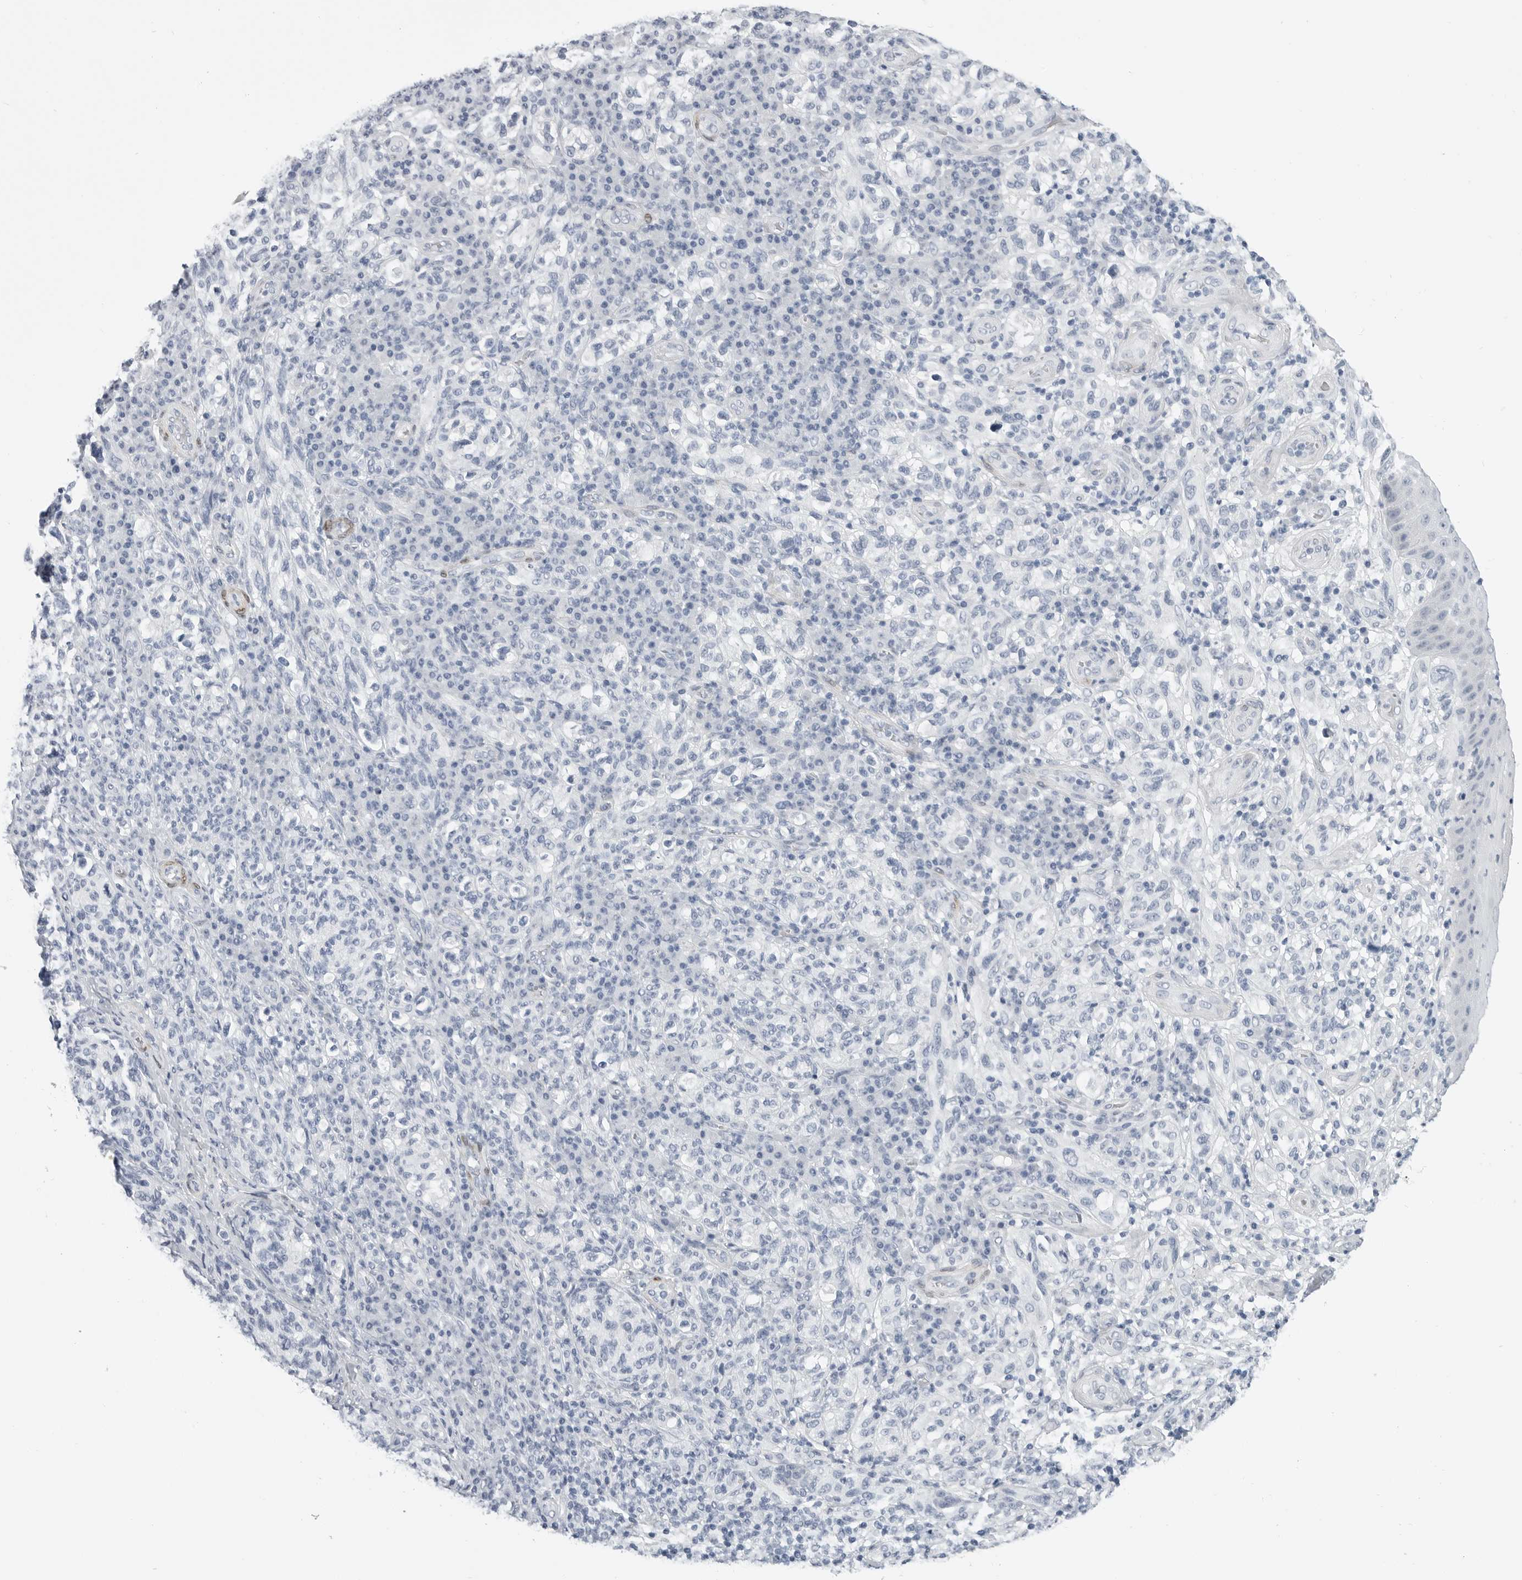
{"staining": {"intensity": "negative", "quantity": "none", "location": "none"}, "tissue": "melanoma", "cell_type": "Tumor cells", "image_type": "cancer", "snomed": [{"axis": "morphology", "description": "Malignant melanoma, NOS"}, {"axis": "topography", "description": "Skin"}], "caption": "Immunohistochemistry (IHC) histopathology image of neoplastic tissue: melanoma stained with DAB (3,3'-diaminobenzidine) demonstrates no significant protein positivity in tumor cells. (Brightfield microscopy of DAB immunohistochemistry at high magnification).", "gene": "PLN", "patient": {"sex": "female", "age": 73}}